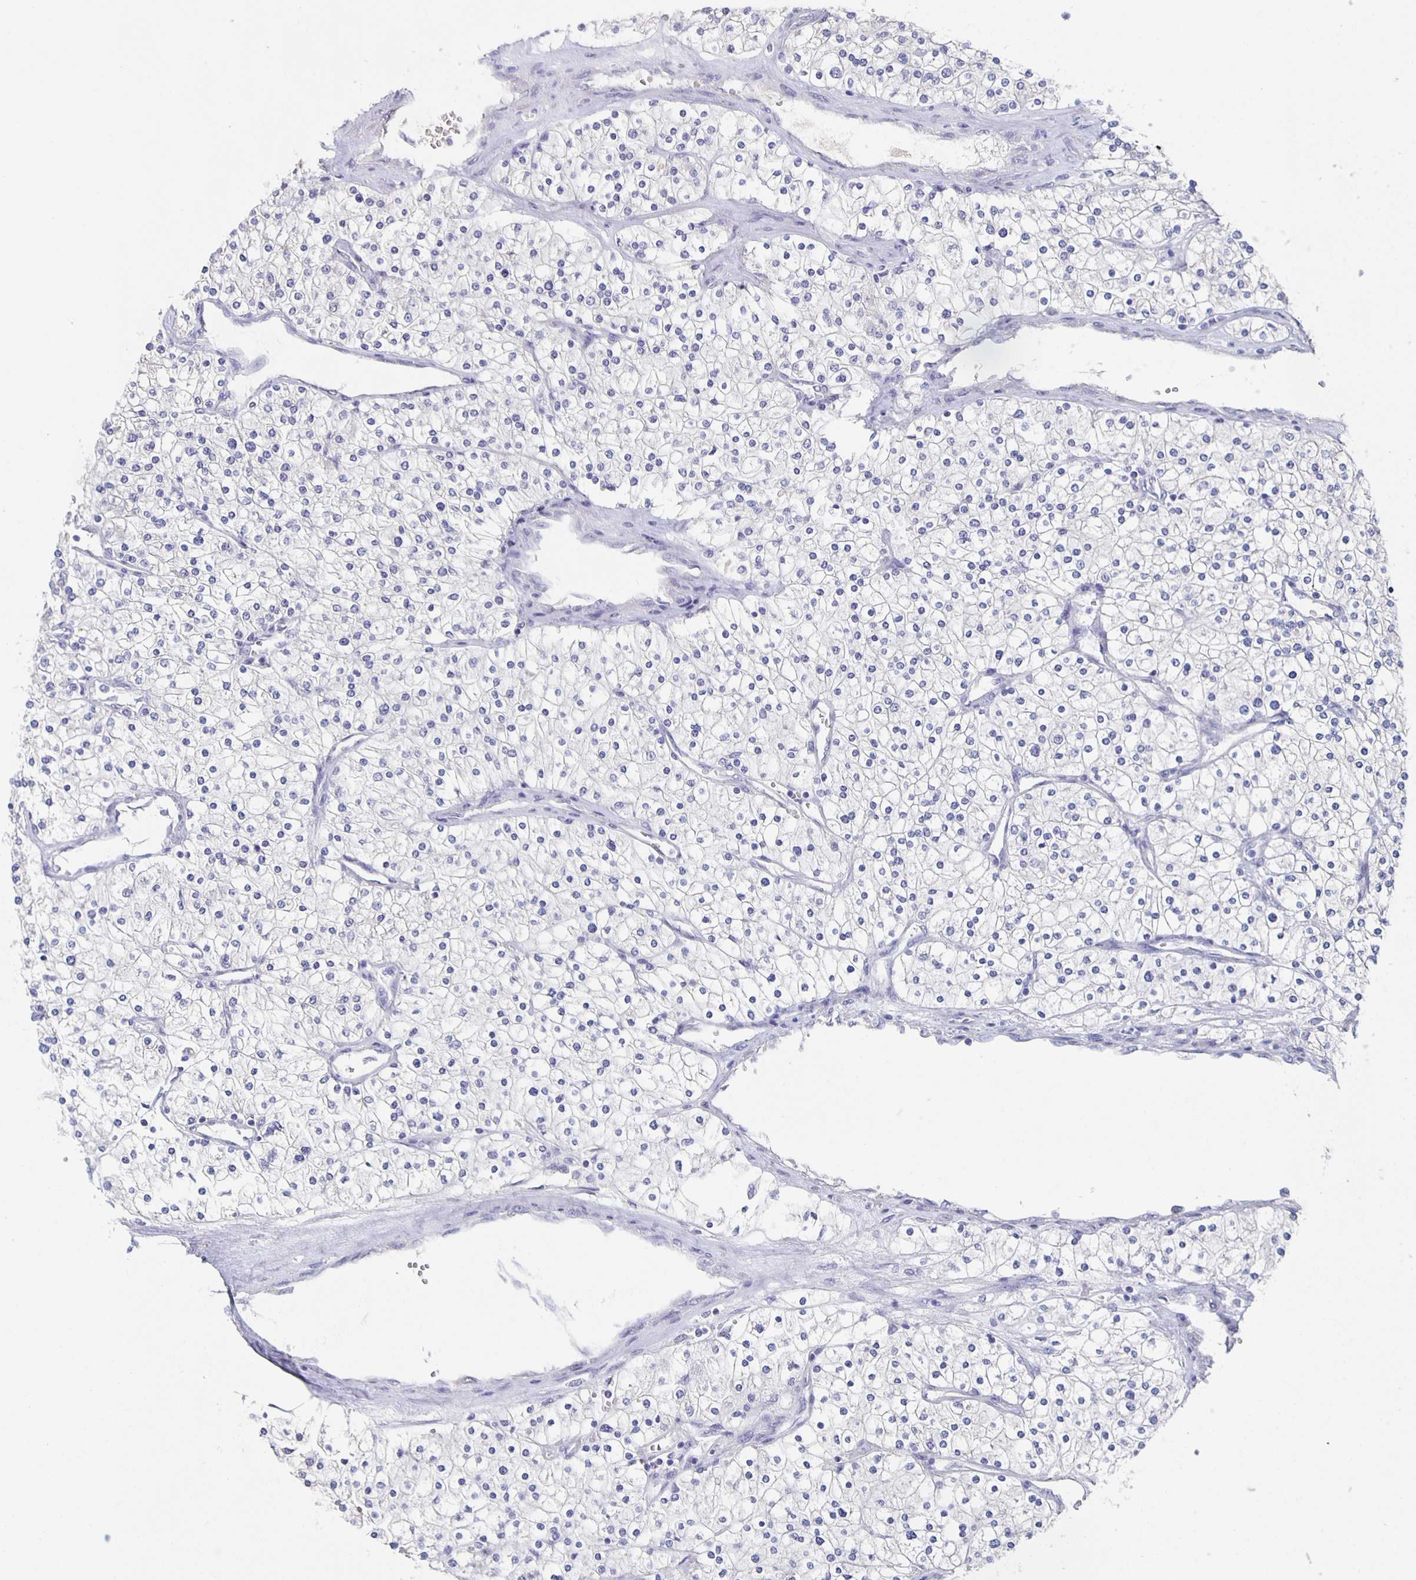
{"staining": {"intensity": "negative", "quantity": "none", "location": "none"}, "tissue": "renal cancer", "cell_type": "Tumor cells", "image_type": "cancer", "snomed": [{"axis": "morphology", "description": "Adenocarcinoma, NOS"}, {"axis": "topography", "description": "Kidney"}], "caption": "DAB (3,3'-diaminobenzidine) immunohistochemical staining of adenocarcinoma (renal) shows no significant expression in tumor cells.", "gene": "CACNA2D2", "patient": {"sex": "male", "age": 80}}